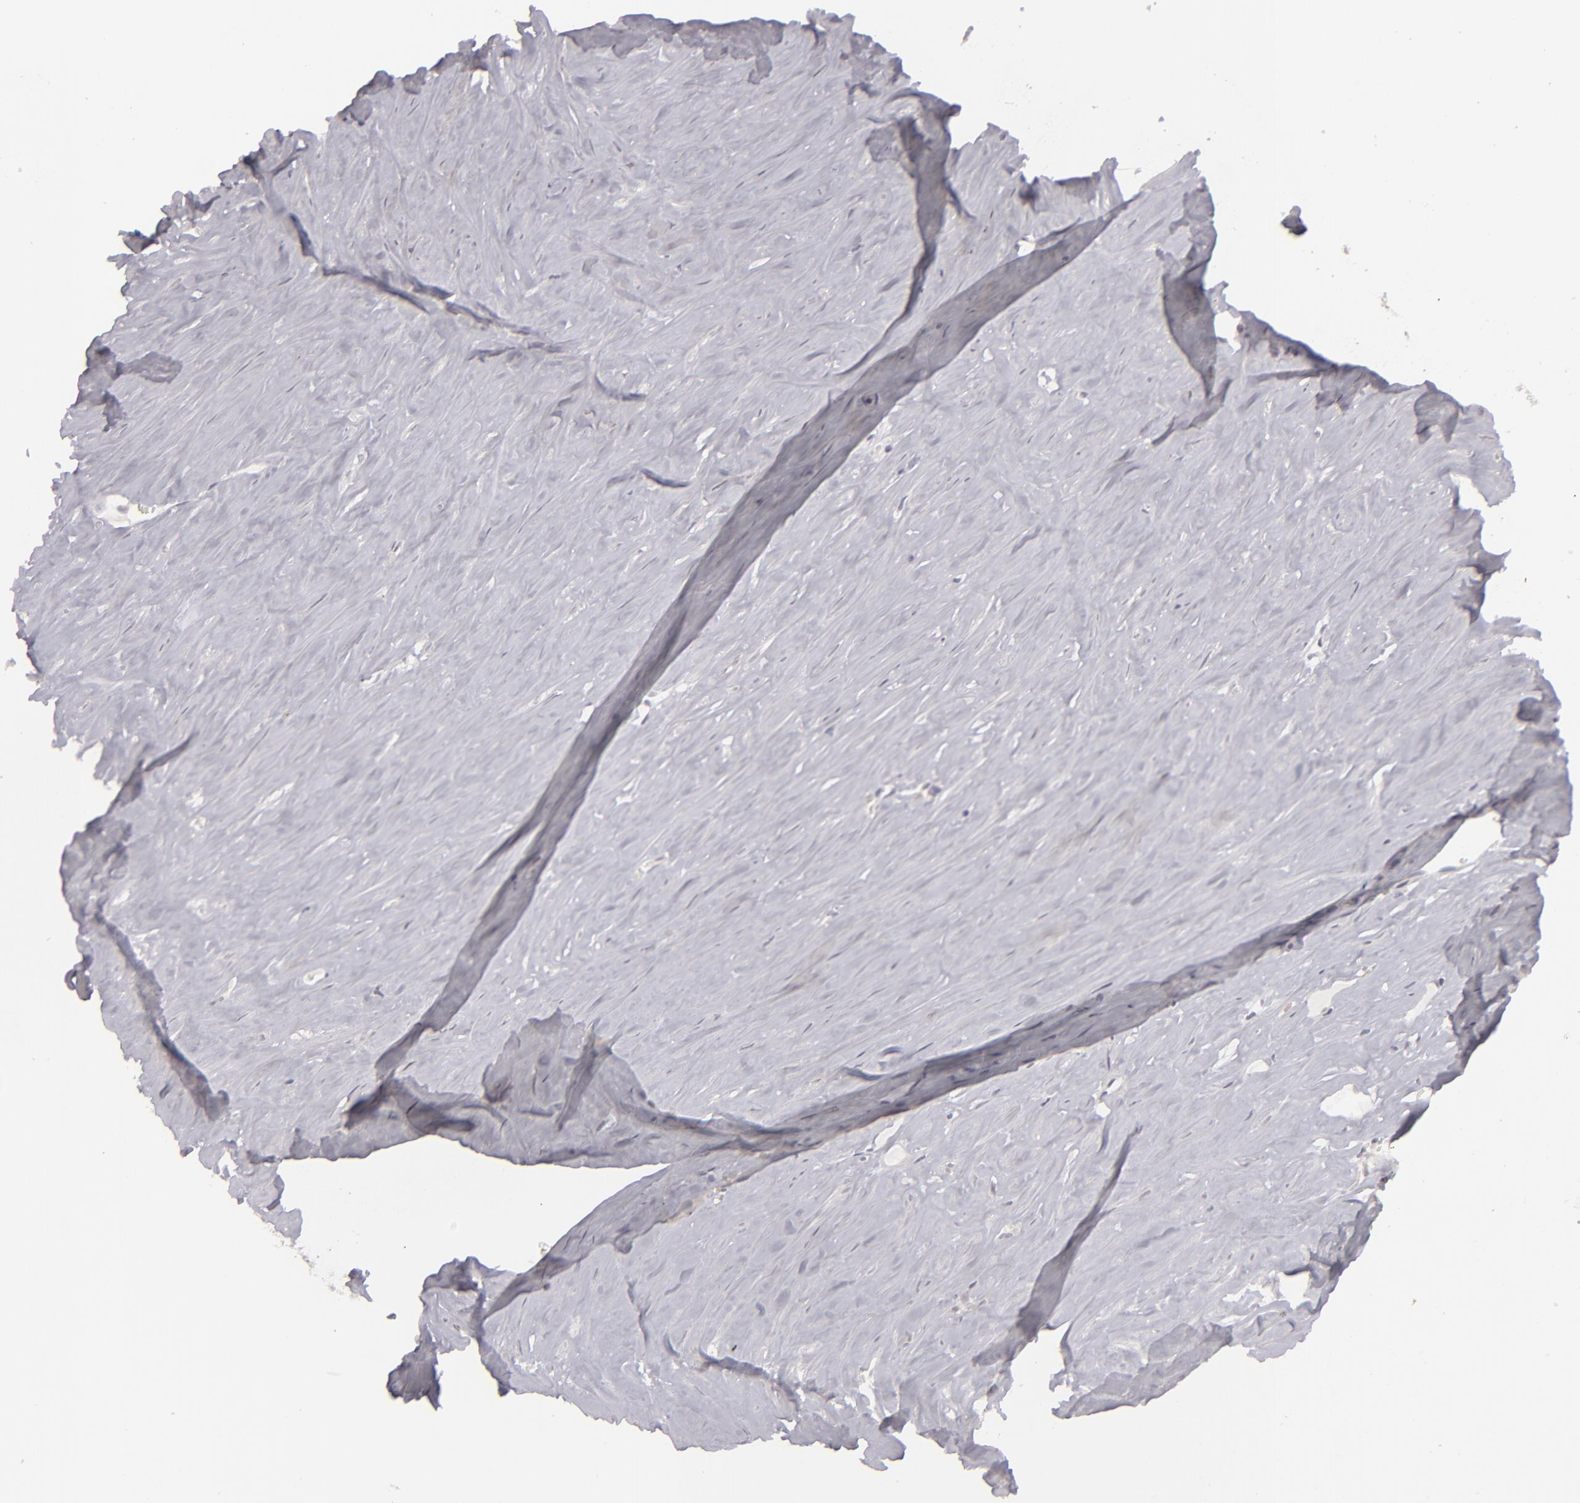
{"staining": {"intensity": "weak", "quantity": "25%-75%", "location": "cytoplasmic/membranous"}, "tissue": "carcinoid", "cell_type": "Tumor cells", "image_type": "cancer", "snomed": [{"axis": "morphology", "description": "Carcinoid, malignant, NOS"}, {"axis": "topography", "description": "Small intestine"}], "caption": "Immunohistochemistry (DAB) staining of carcinoid (malignant) shows weak cytoplasmic/membranous protein staining in about 25%-75% of tumor cells.", "gene": "SIX1", "patient": {"sex": "male", "age": 63}}